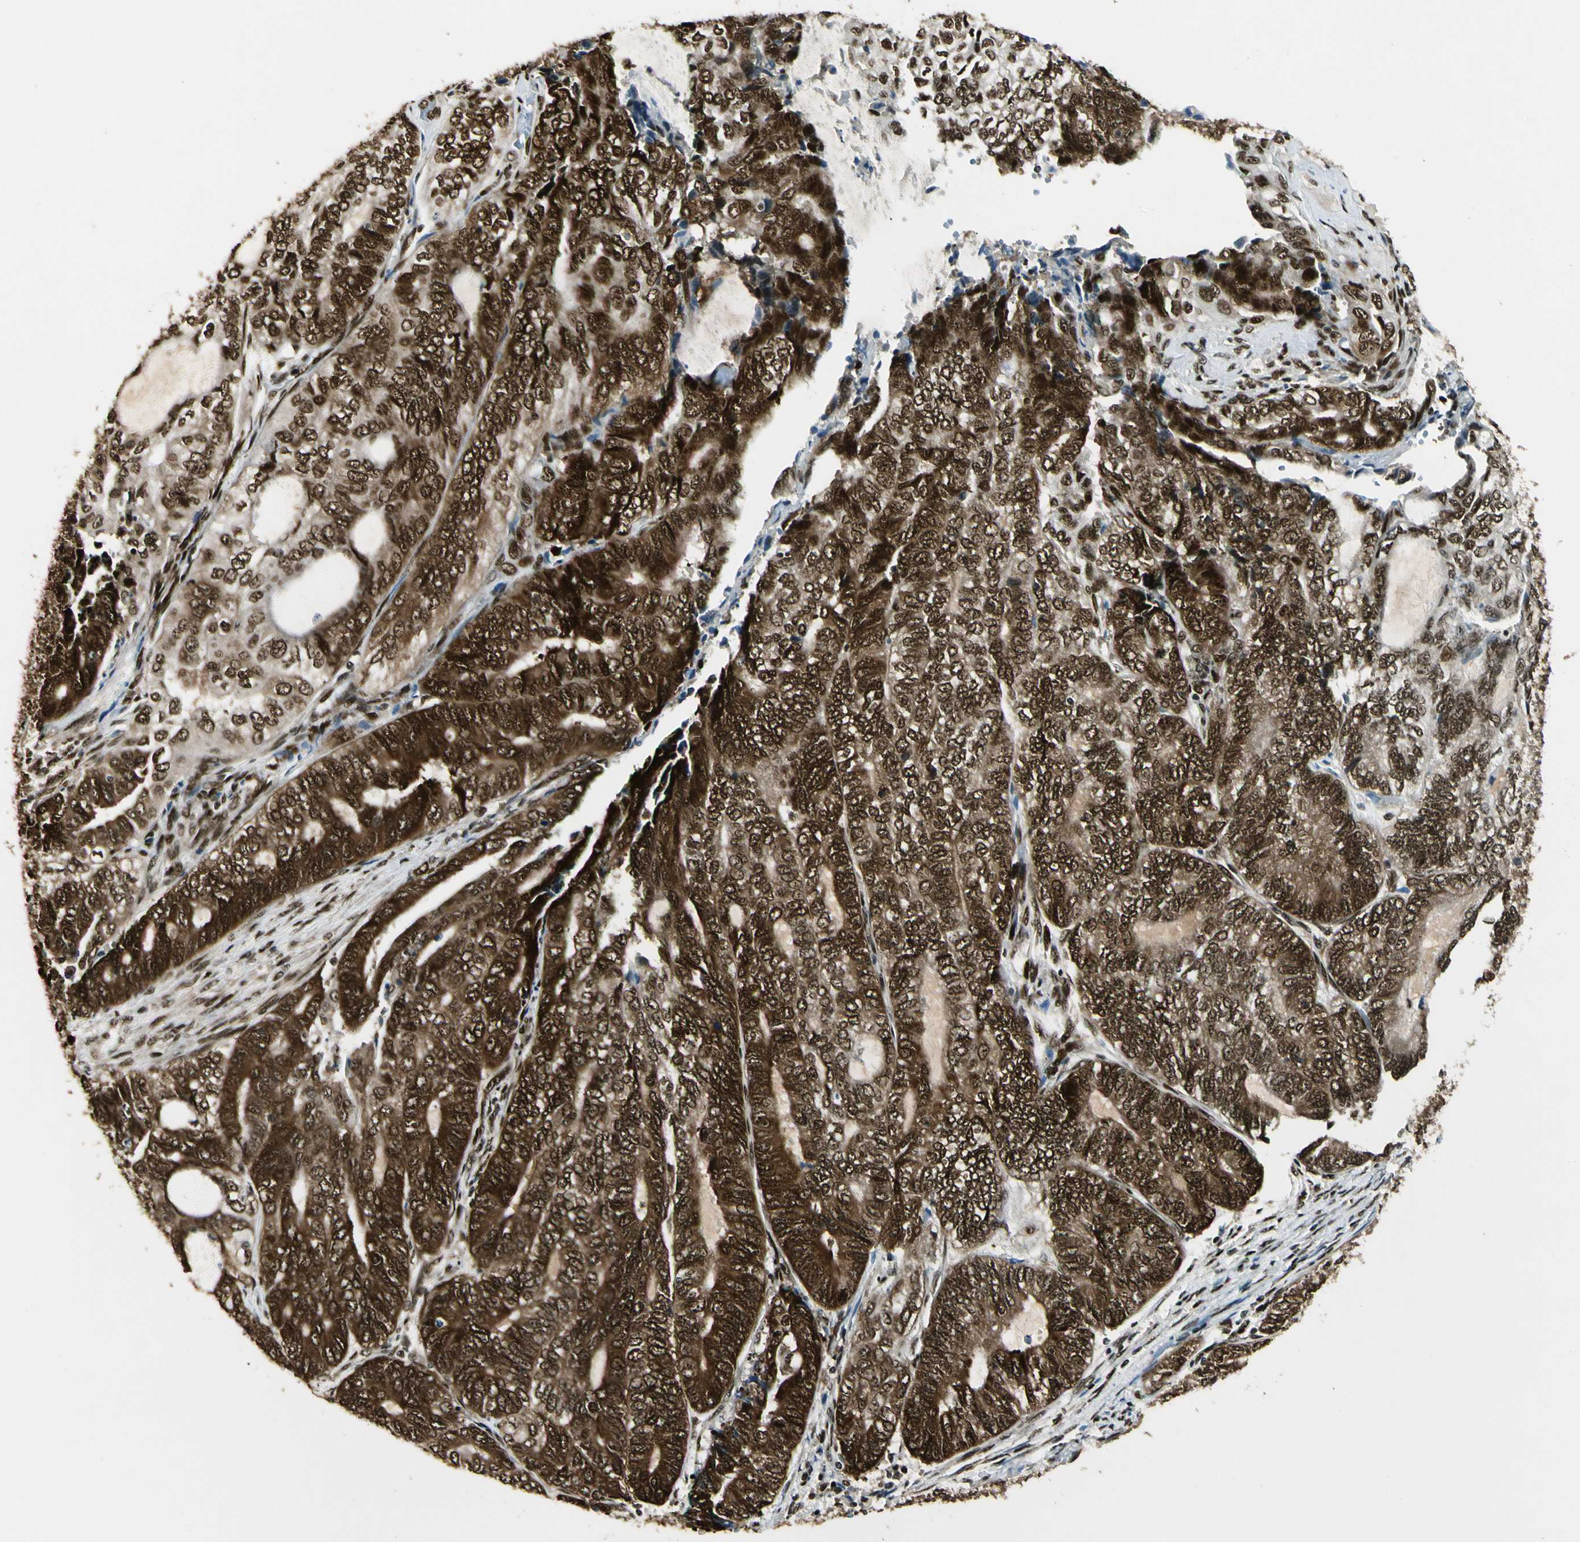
{"staining": {"intensity": "strong", "quantity": ">75%", "location": "cytoplasmic/membranous,nuclear"}, "tissue": "endometrial cancer", "cell_type": "Tumor cells", "image_type": "cancer", "snomed": [{"axis": "morphology", "description": "Adenocarcinoma, NOS"}, {"axis": "topography", "description": "Uterus"}, {"axis": "topography", "description": "Endometrium"}], "caption": "The immunohistochemical stain highlights strong cytoplasmic/membranous and nuclear expression in tumor cells of endometrial cancer (adenocarcinoma) tissue. Immunohistochemistry stains the protein in brown and the nuclei are stained blue.", "gene": "FUS", "patient": {"sex": "female", "age": 70}}